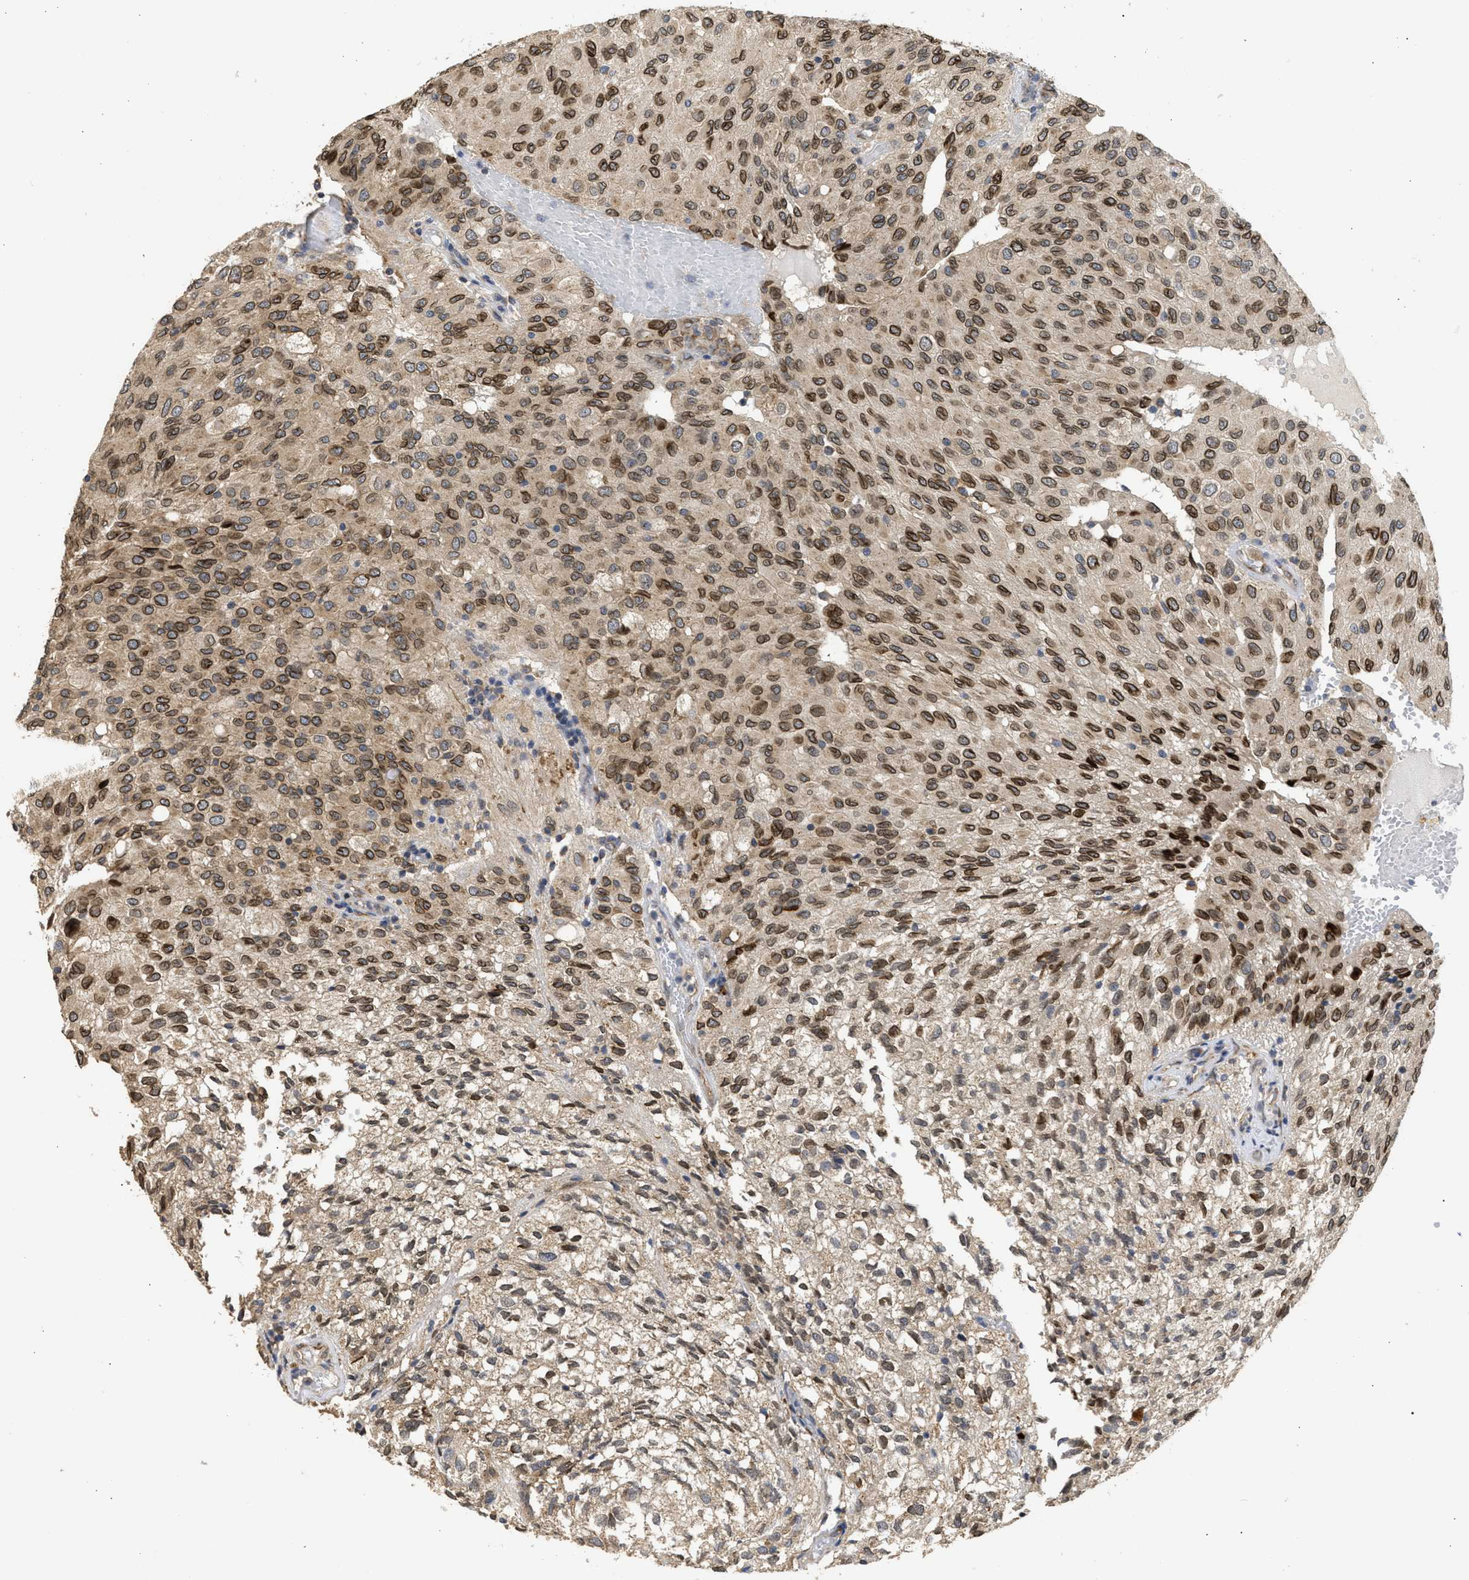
{"staining": {"intensity": "strong", "quantity": ">75%", "location": "cytoplasmic/membranous,nuclear"}, "tissue": "glioma", "cell_type": "Tumor cells", "image_type": "cancer", "snomed": [{"axis": "morphology", "description": "Glioma, malignant, High grade"}, {"axis": "topography", "description": "Brain"}], "caption": "The immunohistochemical stain highlights strong cytoplasmic/membranous and nuclear positivity in tumor cells of malignant glioma (high-grade) tissue.", "gene": "DNAJC1", "patient": {"sex": "male", "age": 32}}